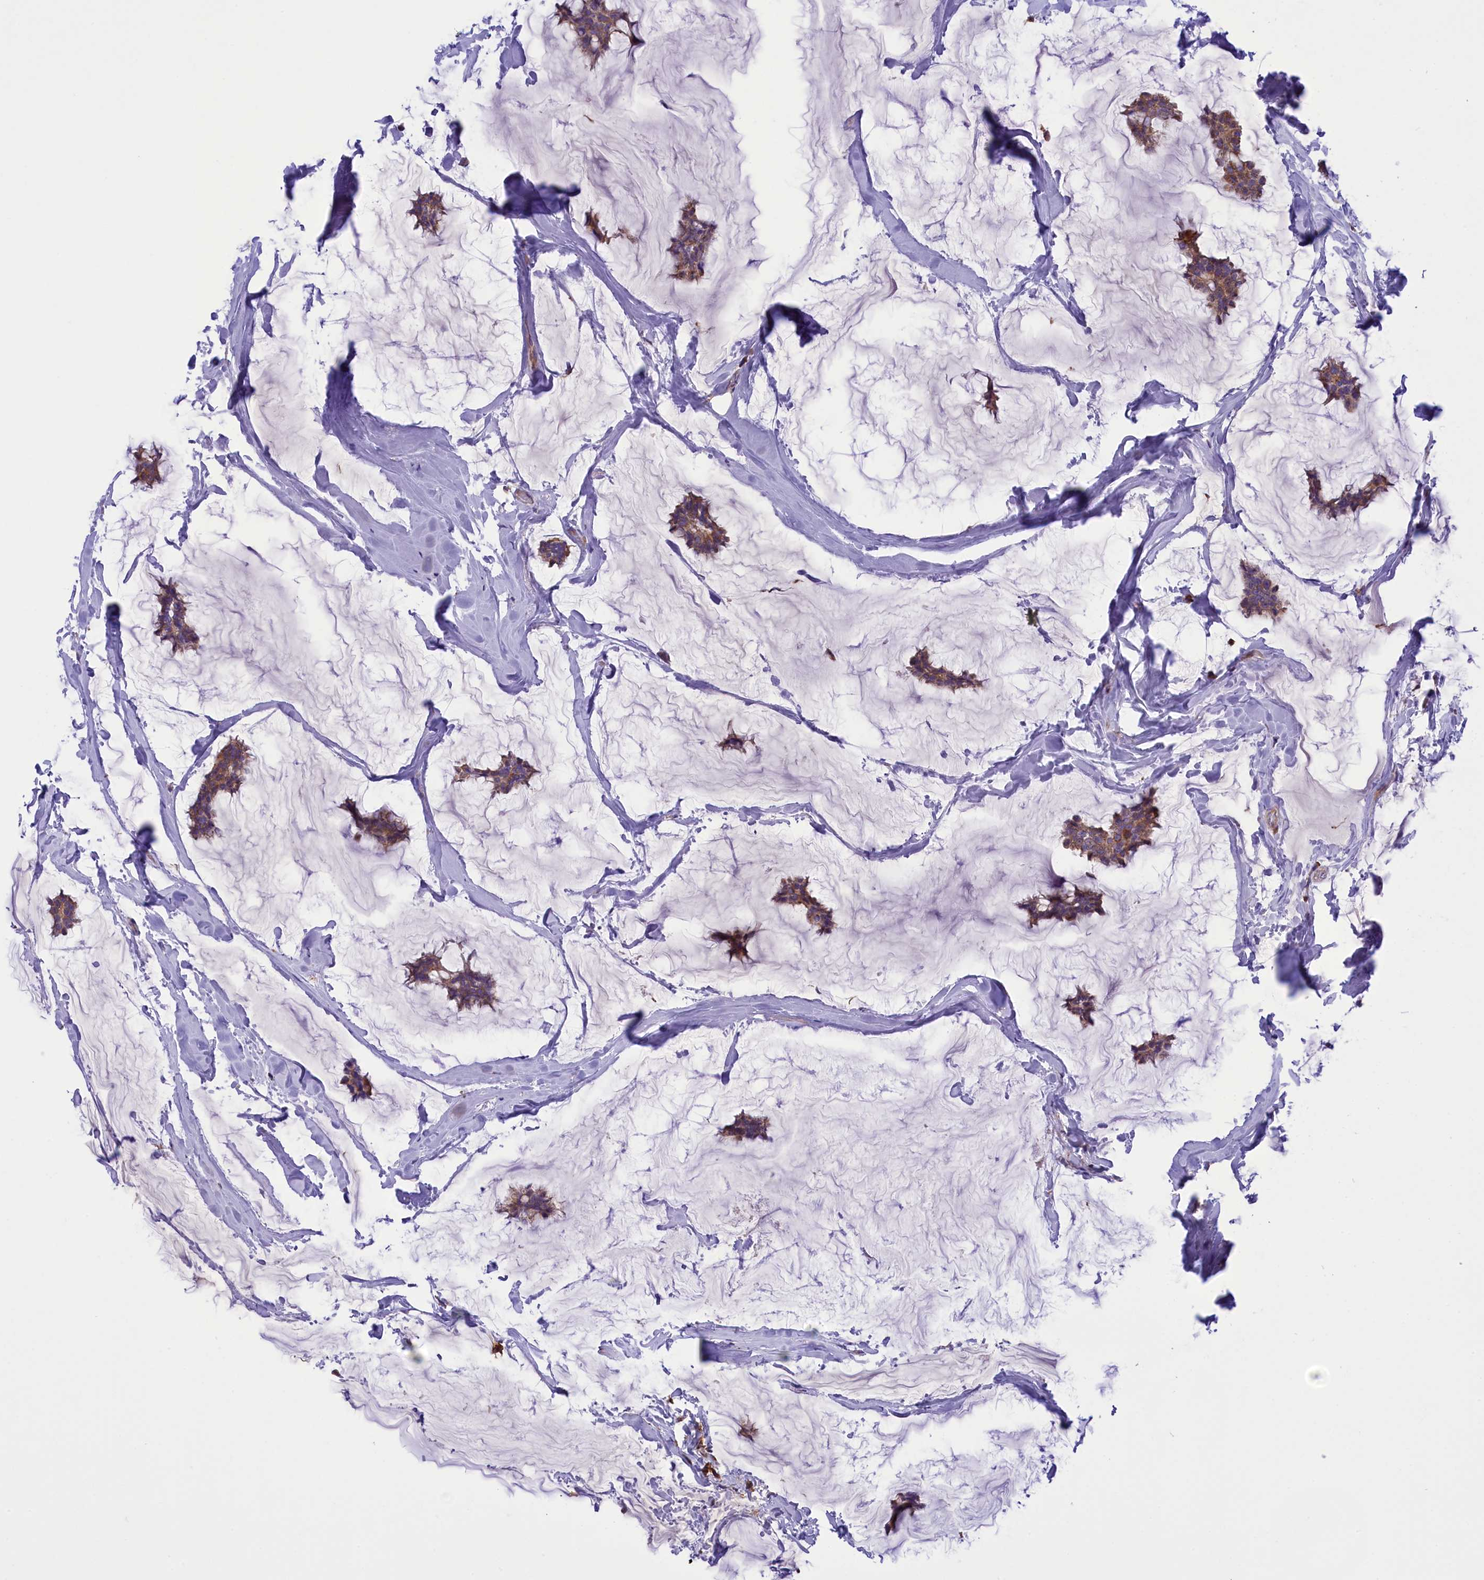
{"staining": {"intensity": "moderate", "quantity": ">75%", "location": "cytoplasmic/membranous"}, "tissue": "breast cancer", "cell_type": "Tumor cells", "image_type": "cancer", "snomed": [{"axis": "morphology", "description": "Duct carcinoma"}, {"axis": "topography", "description": "Breast"}], "caption": "Brown immunohistochemical staining in human breast cancer (invasive ductal carcinoma) shows moderate cytoplasmic/membranous expression in approximately >75% of tumor cells.", "gene": "CORO7-PAM16", "patient": {"sex": "female", "age": 93}}